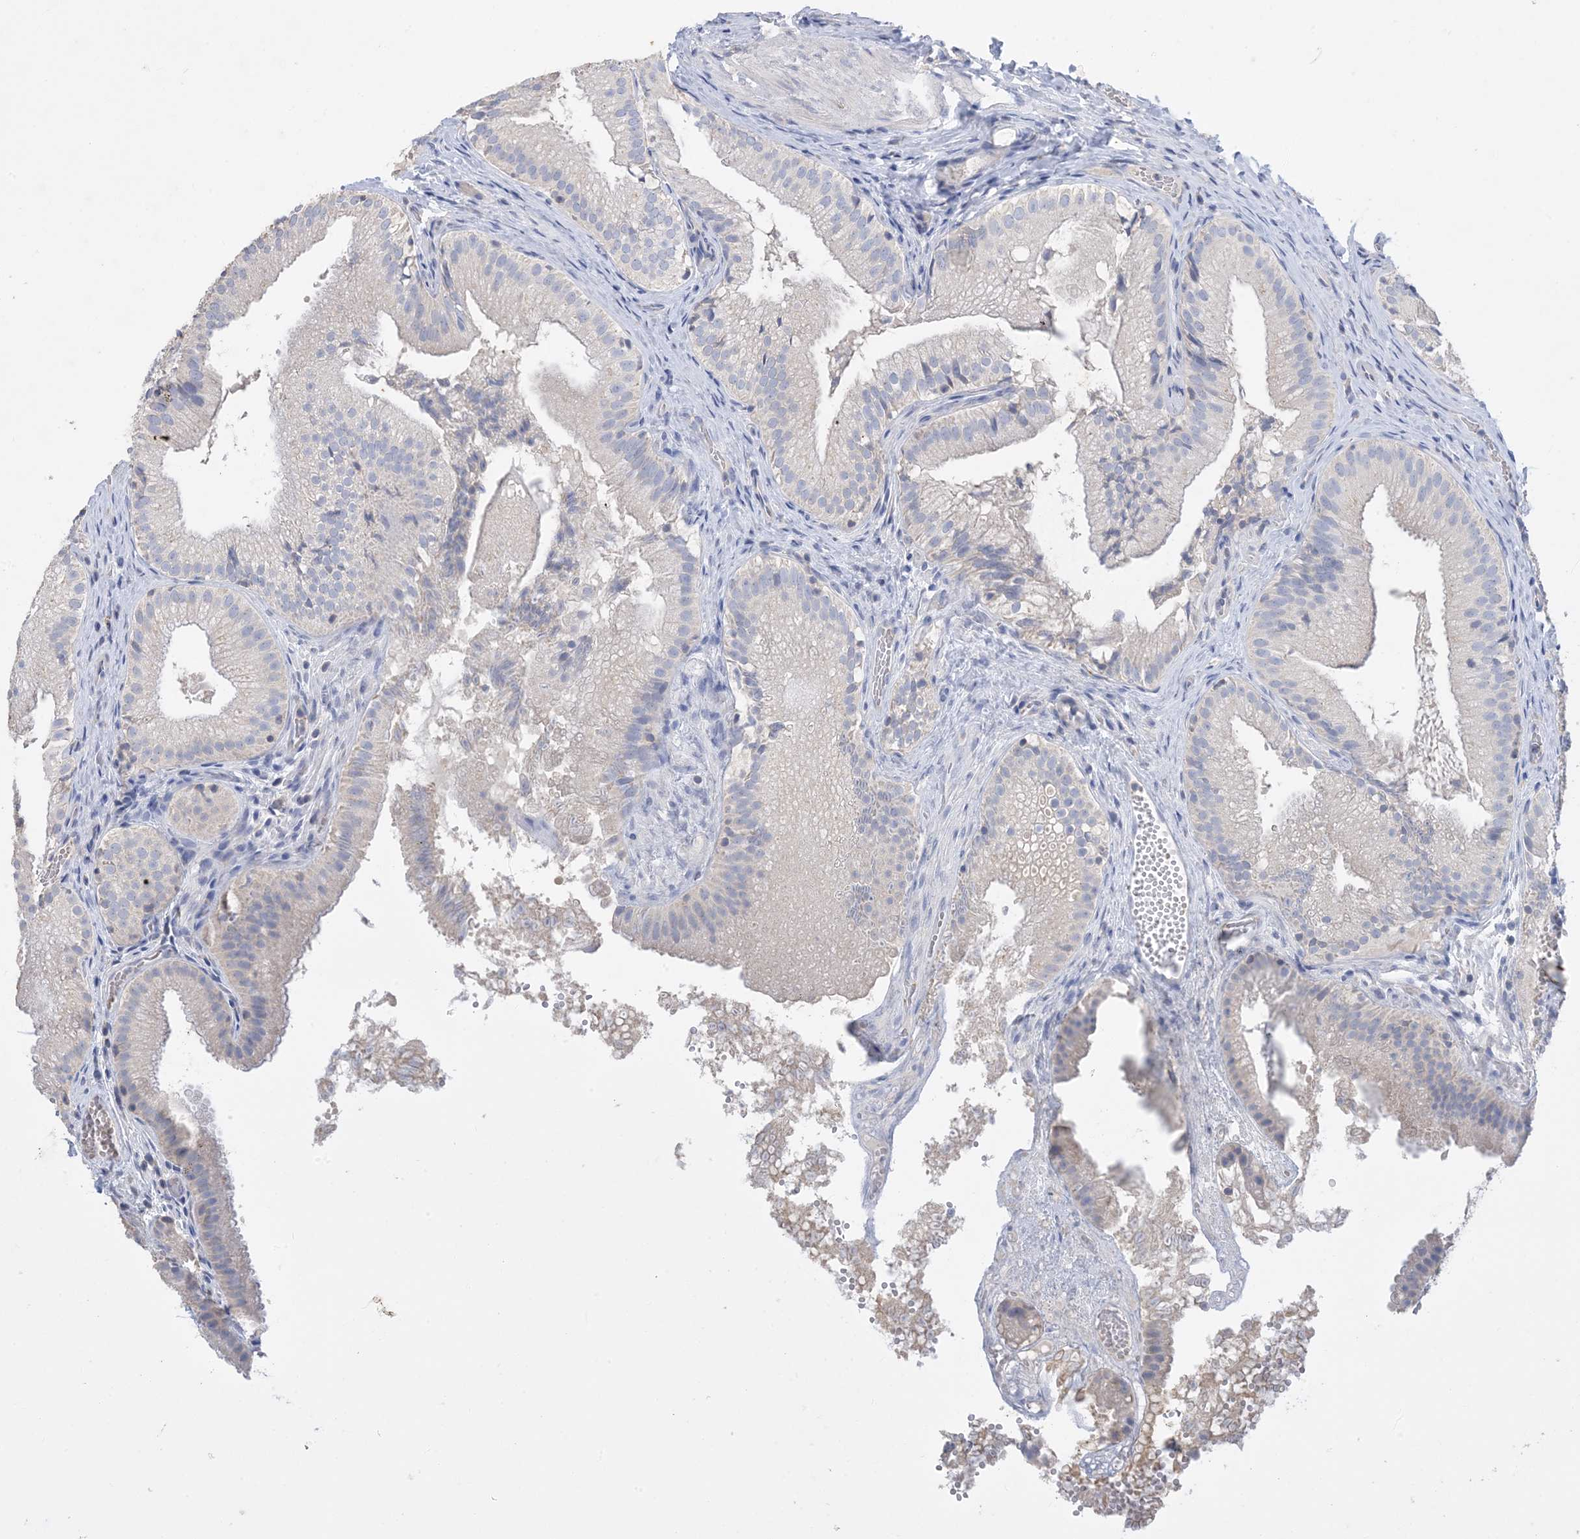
{"staining": {"intensity": "weak", "quantity": "<25%", "location": "cytoplasmic/membranous"}, "tissue": "gallbladder", "cell_type": "Glandular cells", "image_type": "normal", "snomed": [{"axis": "morphology", "description": "Normal tissue, NOS"}, {"axis": "topography", "description": "Gallbladder"}], "caption": "IHC of unremarkable human gallbladder demonstrates no expression in glandular cells. (Brightfield microscopy of DAB IHC at high magnification).", "gene": "KPRP", "patient": {"sex": "female", "age": 30}}